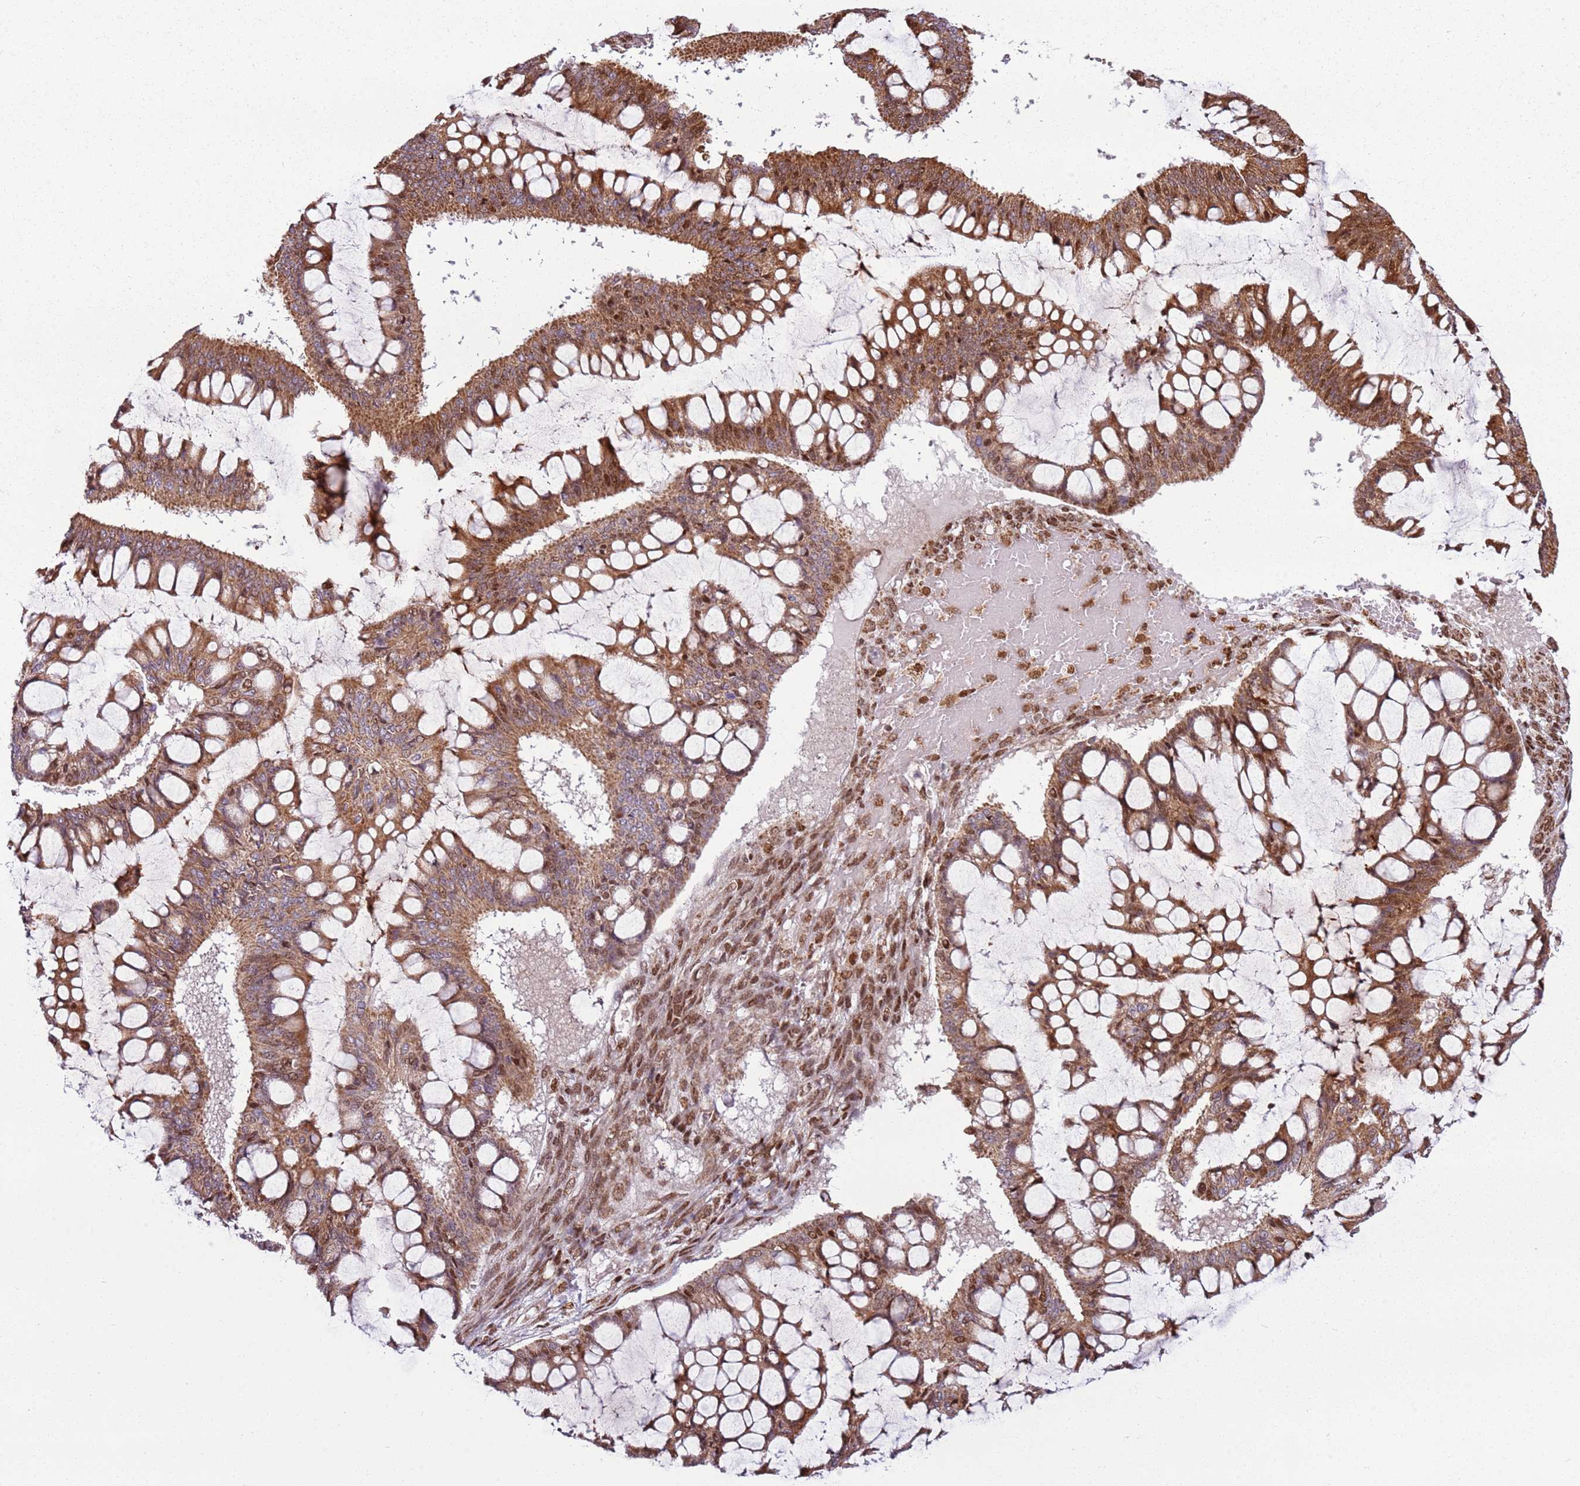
{"staining": {"intensity": "moderate", "quantity": ">75%", "location": "cytoplasmic/membranous,nuclear"}, "tissue": "ovarian cancer", "cell_type": "Tumor cells", "image_type": "cancer", "snomed": [{"axis": "morphology", "description": "Cystadenocarcinoma, mucinous, NOS"}, {"axis": "topography", "description": "Ovary"}], "caption": "A micrograph showing moderate cytoplasmic/membranous and nuclear staining in approximately >75% of tumor cells in mucinous cystadenocarcinoma (ovarian), as visualized by brown immunohistochemical staining.", "gene": "PCTP", "patient": {"sex": "female", "age": 73}}